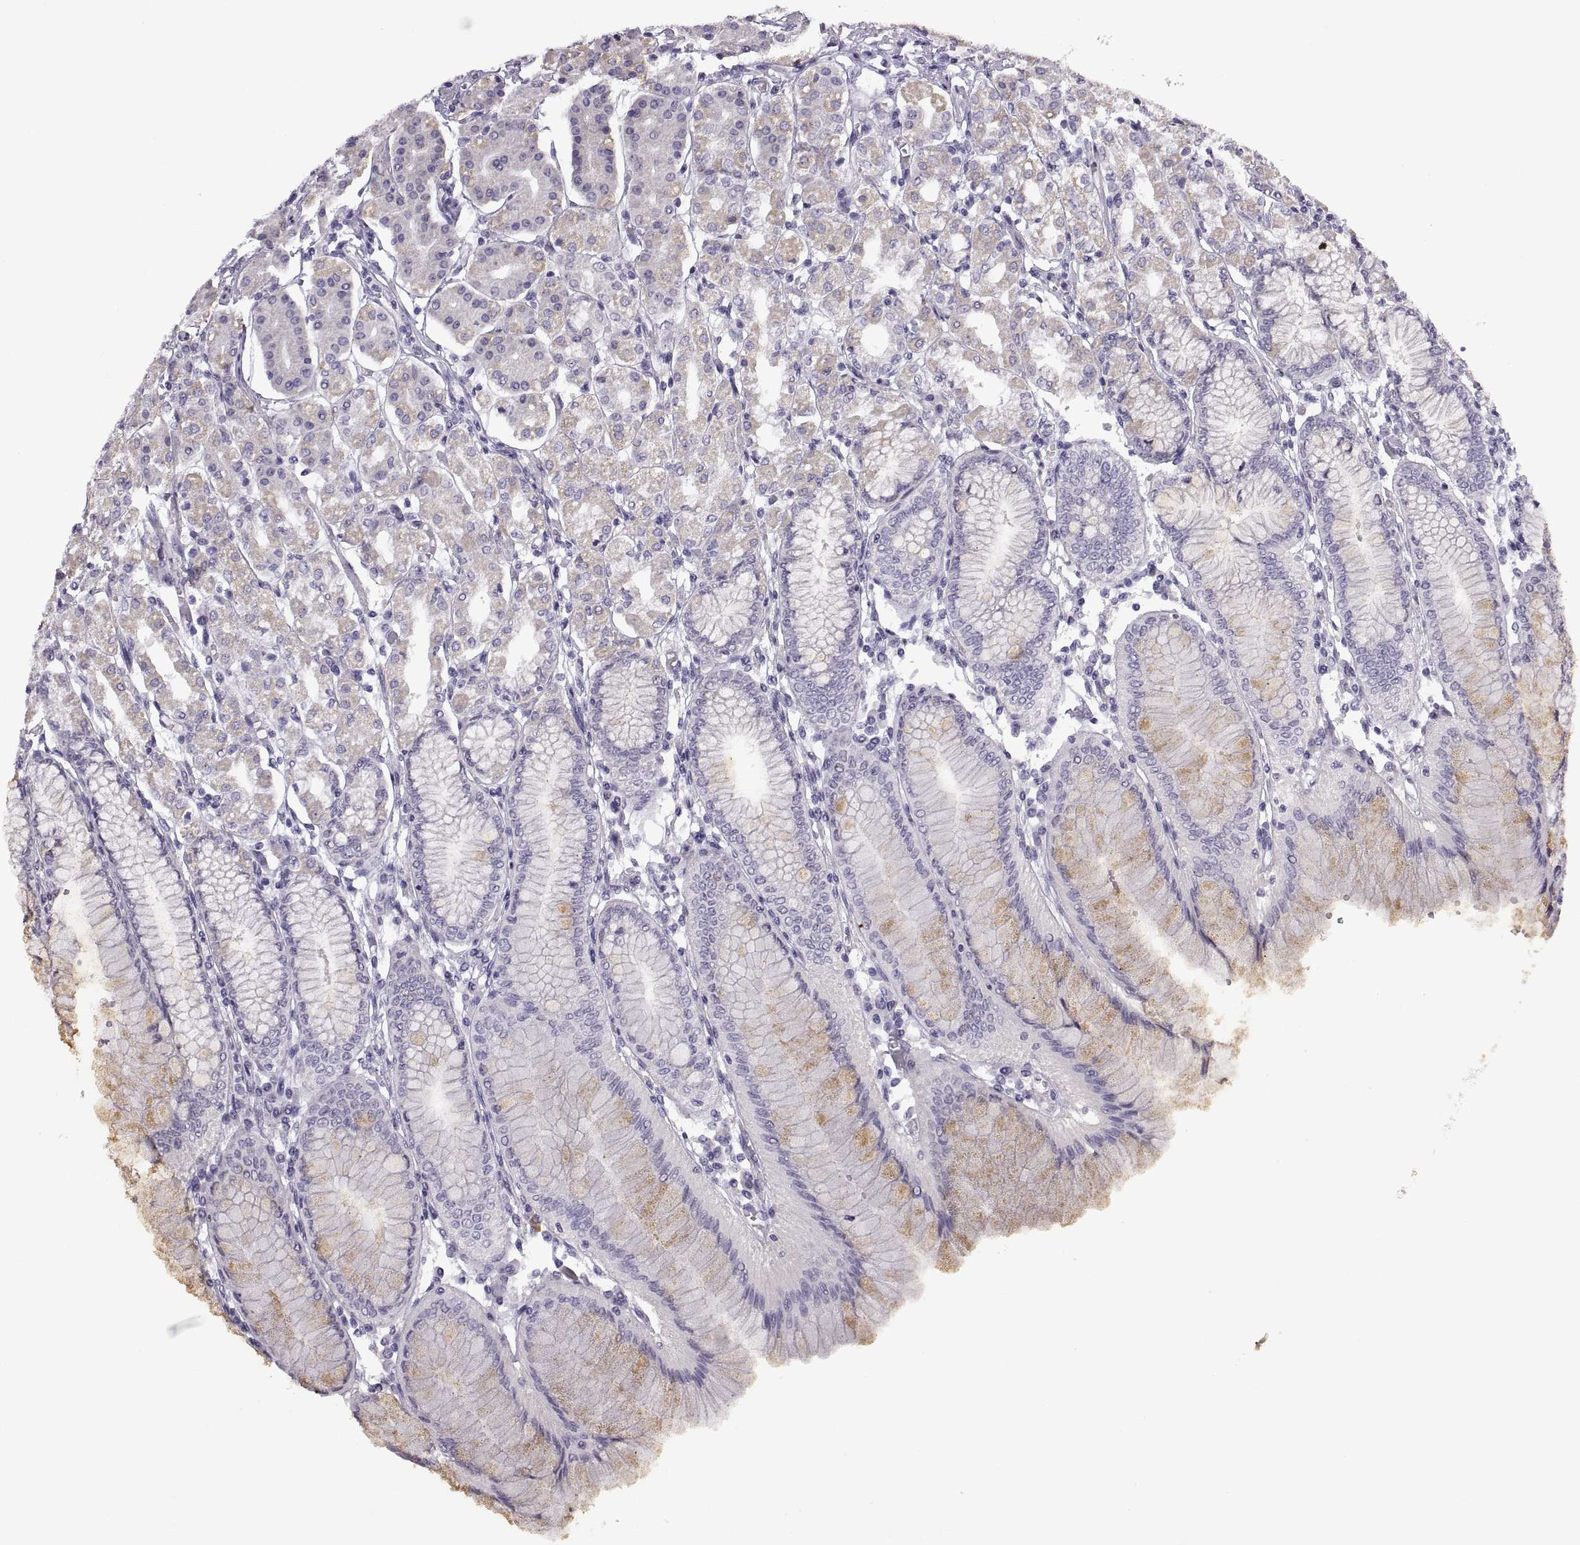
{"staining": {"intensity": "weak", "quantity": "<25%", "location": "cytoplasmic/membranous"}, "tissue": "stomach", "cell_type": "Glandular cells", "image_type": "normal", "snomed": [{"axis": "morphology", "description": "Normal tissue, NOS"}, {"axis": "topography", "description": "Skeletal muscle"}, {"axis": "topography", "description": "Stomach"}], "caption": "Immunohistochemical staining of normal stomach exhibits no significant positivity in glandular cells. Nuclei are stained in blue.", "gene": "FAM170A", "patient": {"sex": "female", "age": 57}}